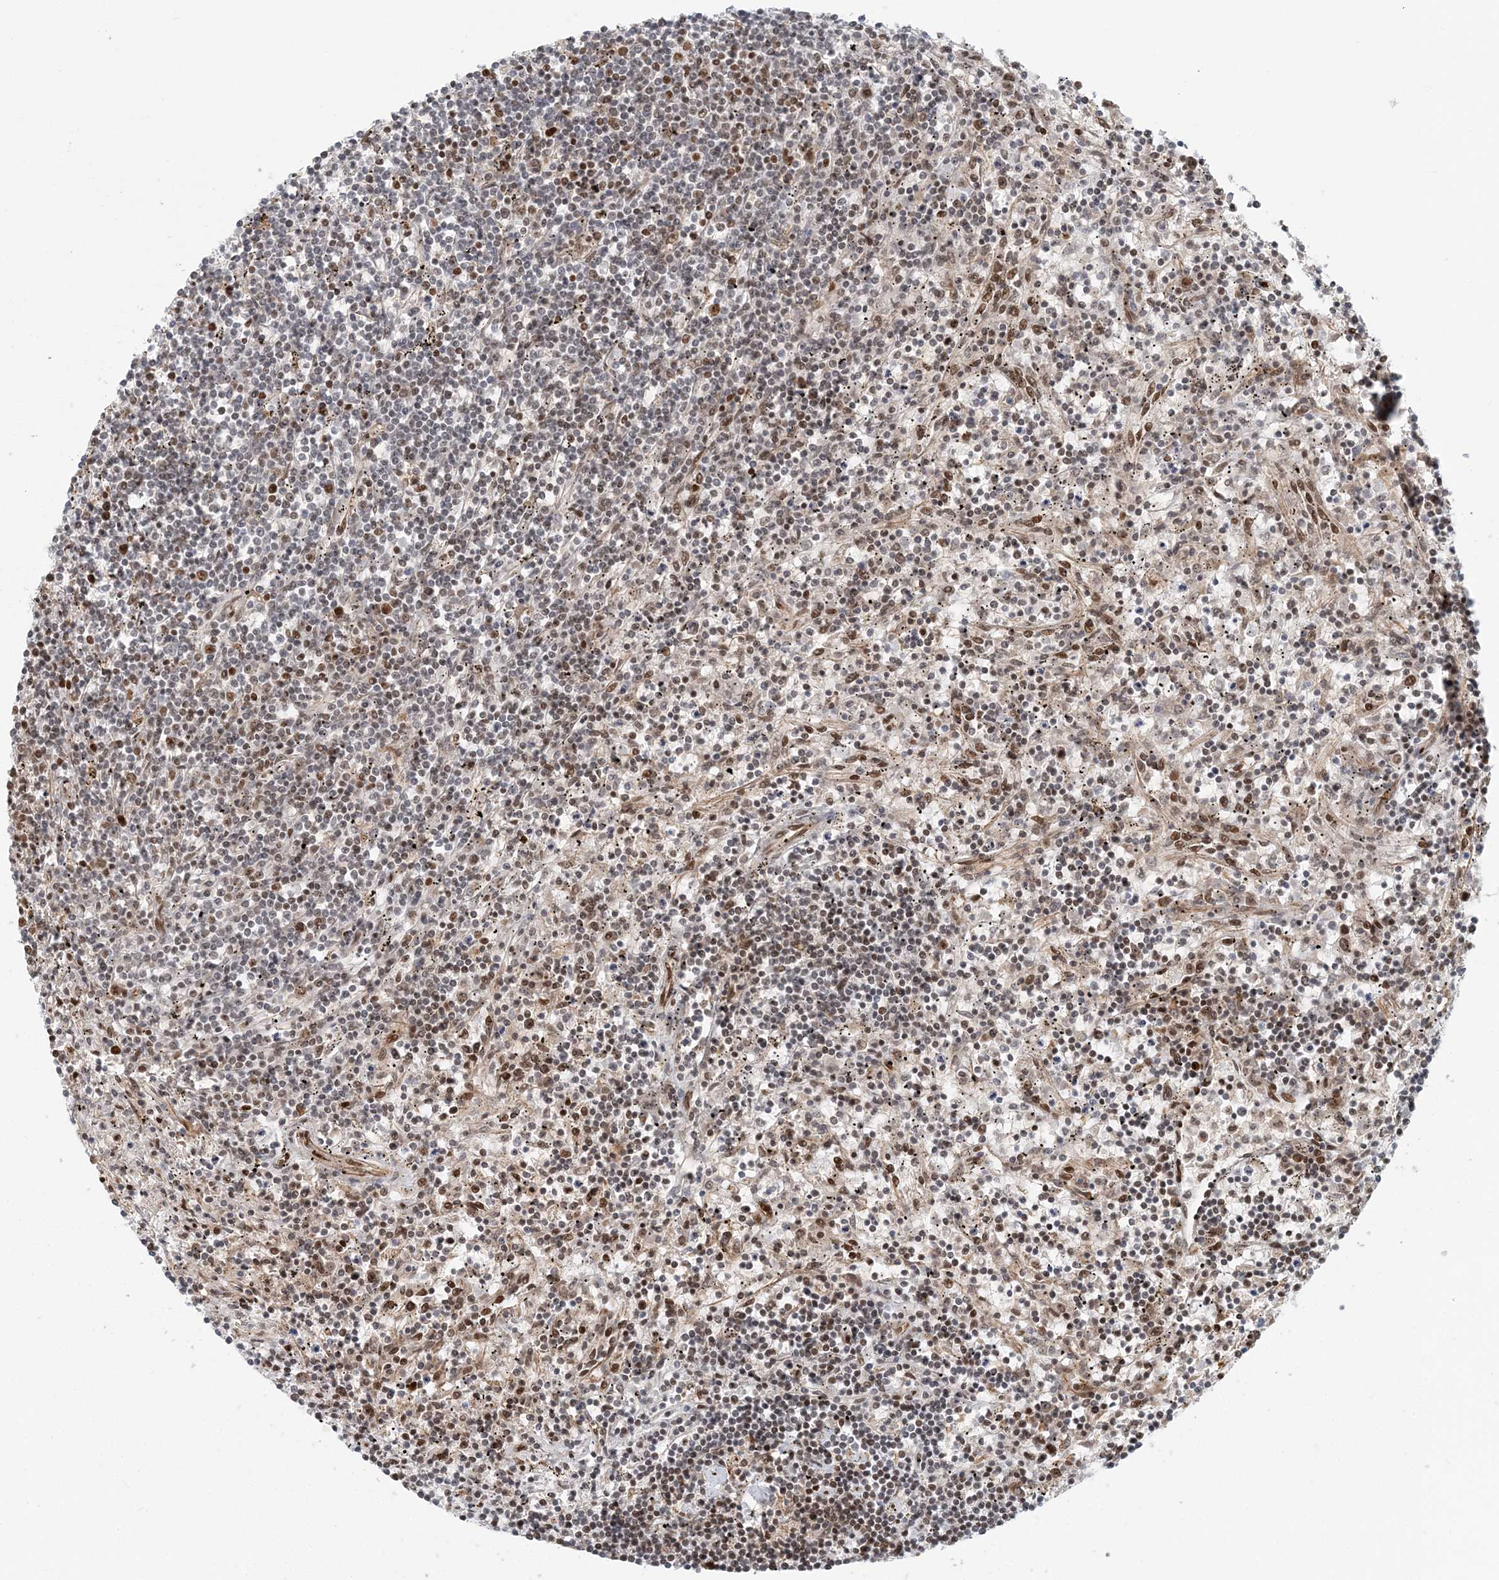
{"staining": {"intensity": "moderate", "quantity": "<25%", "location": "nuclear"}, "tissue": "lymphoma", "cell_type": "Tumor cells", "image_type": "cancer", "snomed": [{"axis": "morphology", "description": "Malignant lymphoma, non-Hodgkin's type, Low grade"}, {"axis": "topography", "description": "Spleen"}], "caption": "High-power microscopy captured an immunohistochemistry (IHC) micrograph of malignant lymphoma, non-Hodgkin's type (low-grade), revealing moderate nuclear expression in approximately <25% of tumor cells.", "gene": "BAZ1B", "patient": {"sex": "male", "age": 76}}